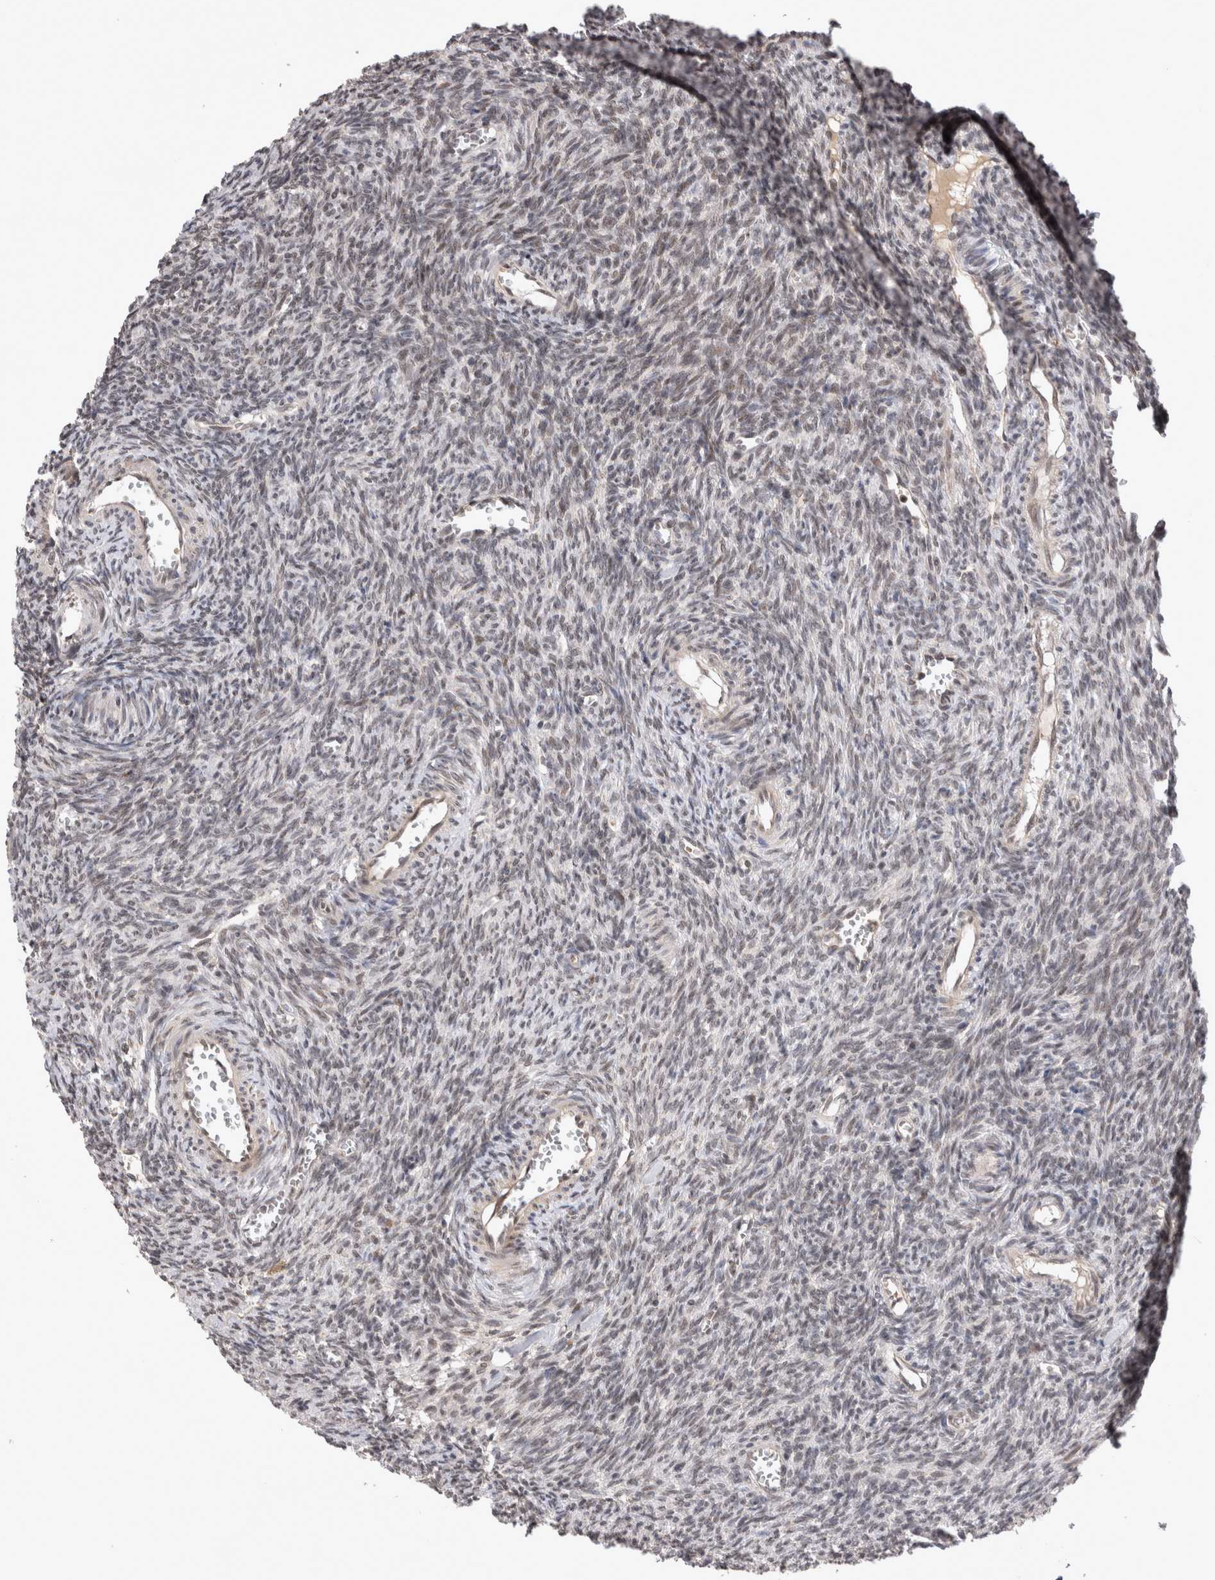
{"staining": {"intensity": "moderate", "quantity": ">75%", "location": "cytoplasmic/membranous,nuclear"}, "tissue": "ovary", "cell_type": "Follicle cells", "image_type": "normal", "snomed": [{"axis": "morphology", "description": "Normal tissue, NOS"}, {"axis": "topography", "description": "Ovary"}], "caption": "Follicle cells reveal medium levels of moderate cytoplasmic/membranous,nuclear expression in approximately >75% of cells in unremarkable human ovary. Using DAB (brown) and hematoxylin (blue) stains, captured at high magnification using brightfield microscopy.", "gene": "TMEM65", "patient": {"sex": "female", "age": 27}}